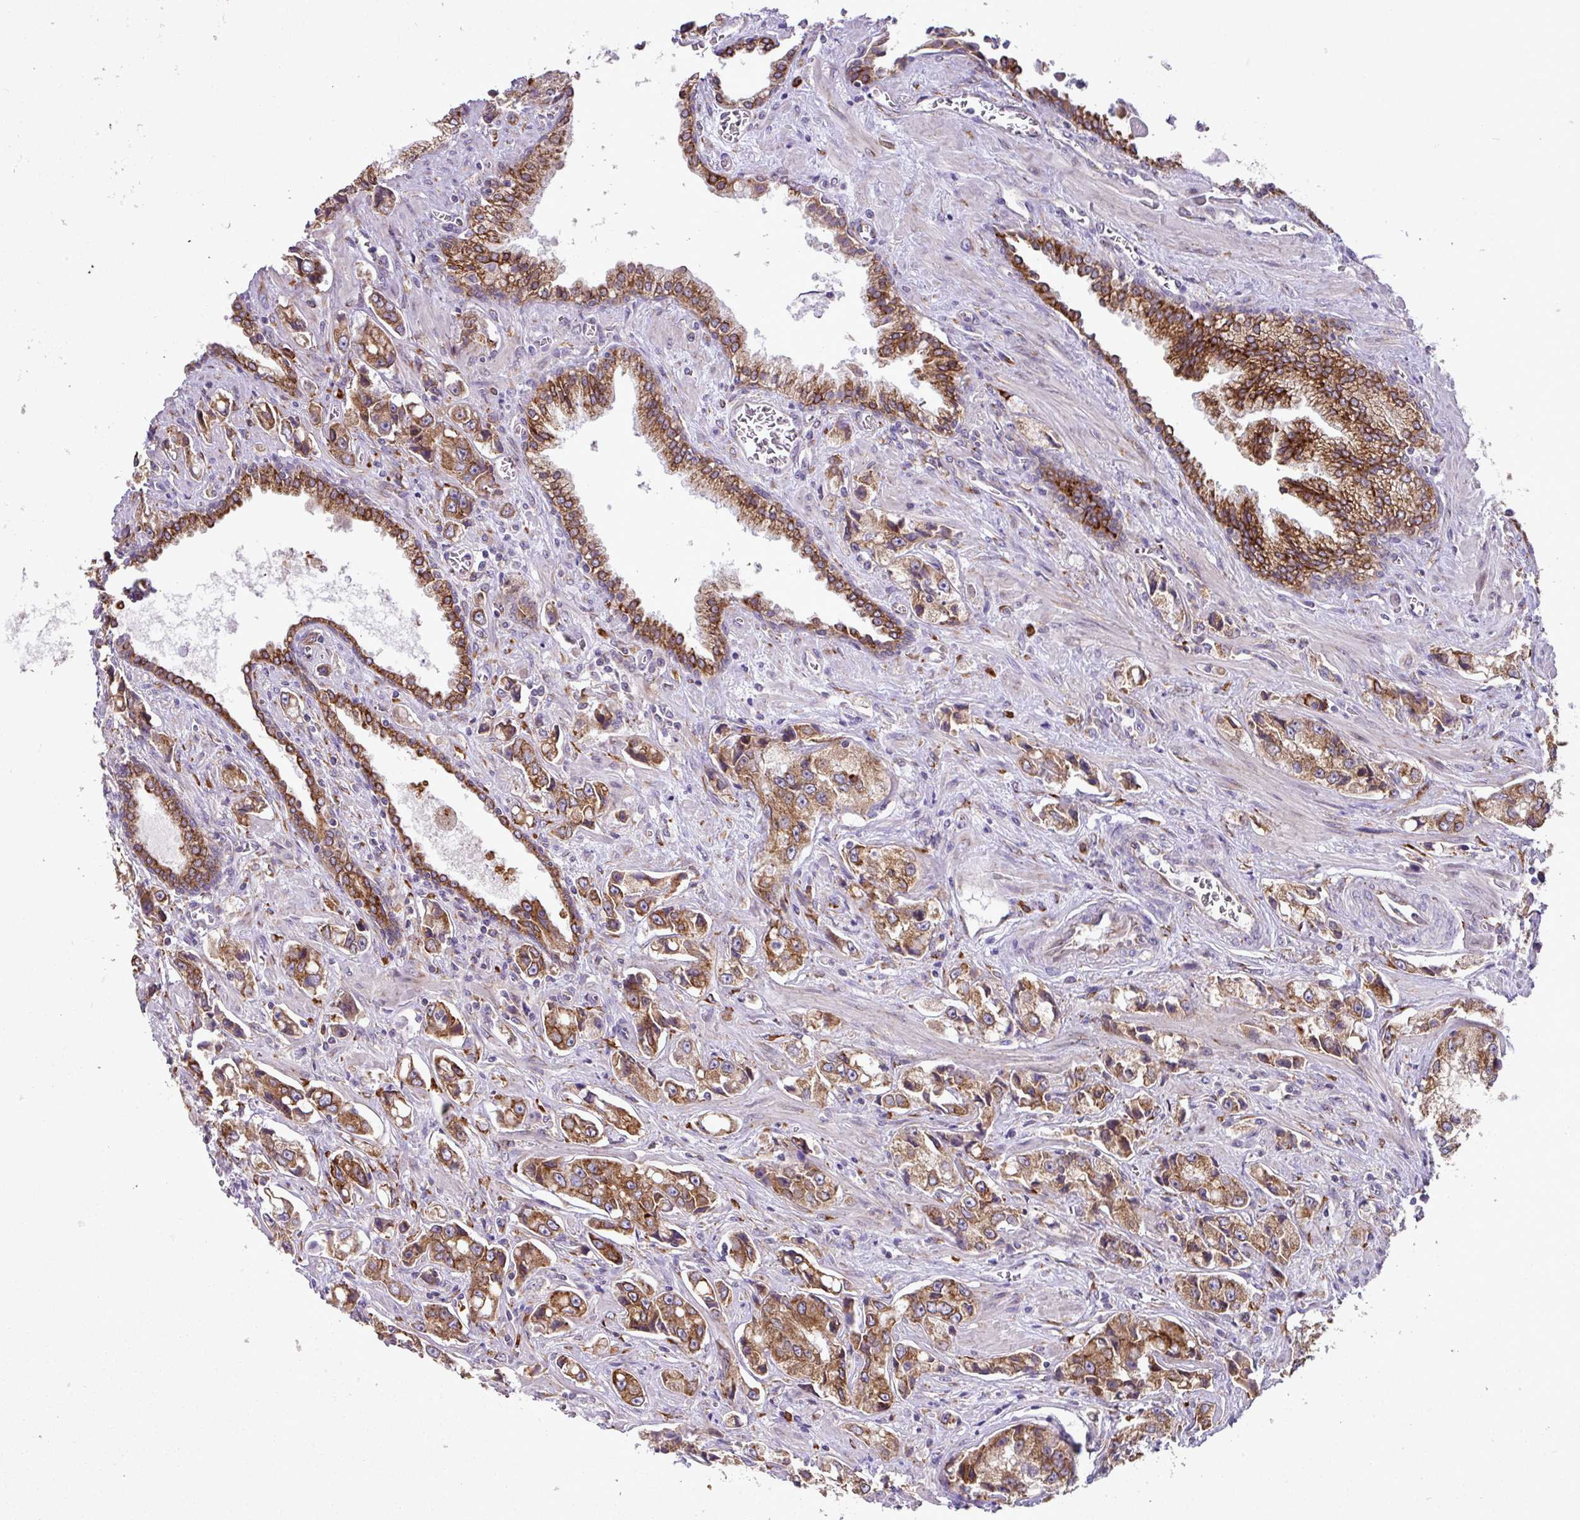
{"staining": {"intensity": "moderate", "quantity": ">75%", "location": "cytoplasmic/membranous"}, "tissue": "prostate cancer", "cell_type": "Tumor cells", "image_type": "cancer", "snomed": [{"axis": "morphology", "description": "Adenocarcinoma, High grade"}, {"axis": "topography", "description": "Prostate"}], "caption": "A brown stain highlights moderate cytoplasmic/membranous expression of a protein in high-grade adenocarcinoma (prostate) tumor cells.", "gene": "SLC39A7", "patient": {"sex": "male", "age": 74}}